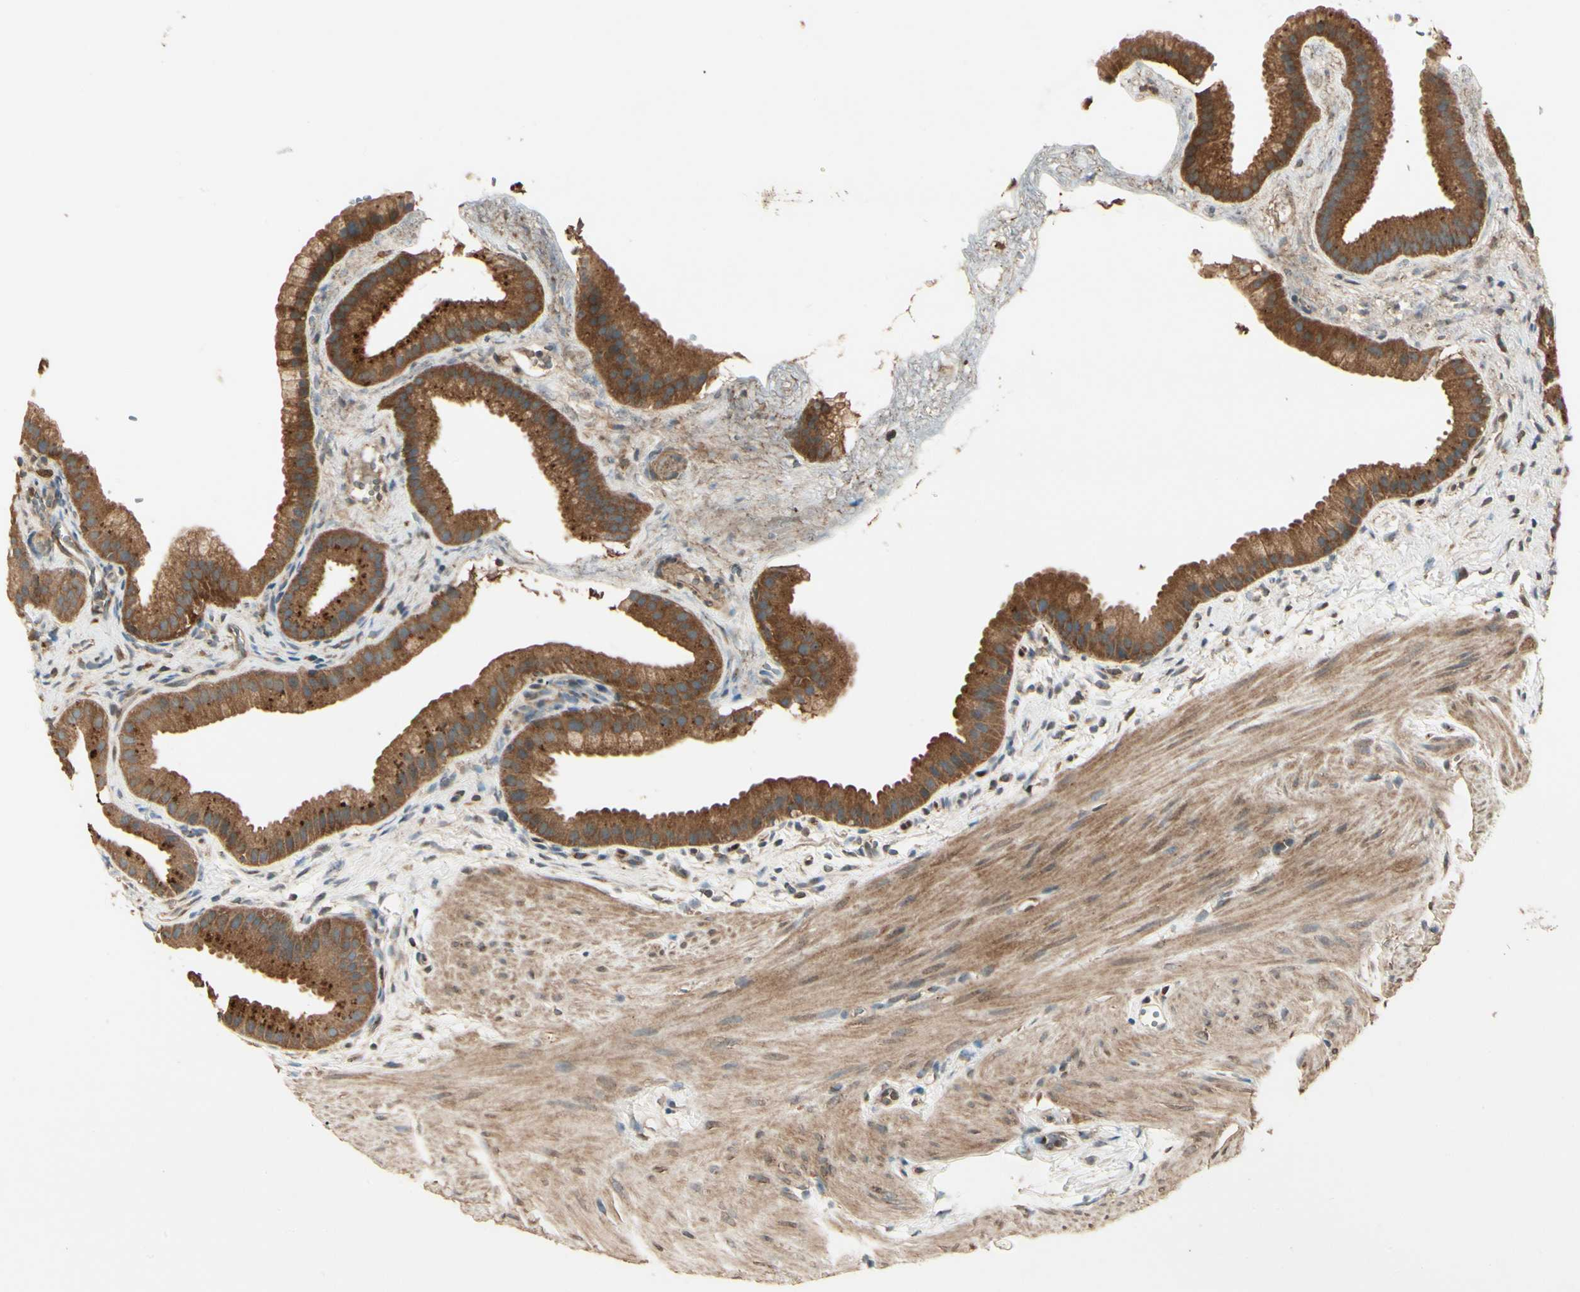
{"staining": {"intensity": "strong", "quantity": ">75%", "location": "cytoplasmic/membranous"}, "tissue": "gallbladder", "cell_type": "Glandular cells", "image_type": "normal", "snomed": [{"axis": "morphology", "description": "Normal tissue, NOS"}, {"axis": "topography", "description": "Gallbladder"}], "caption": "This photomicrograph reveals immunohistochemistry staining of normal human gallbladder, with high strong cytoplasmic/membranous staining in approximately >75% of glandular cells.", "gene": "CCT7", "patient": {"sex": "female", "age": 64}}